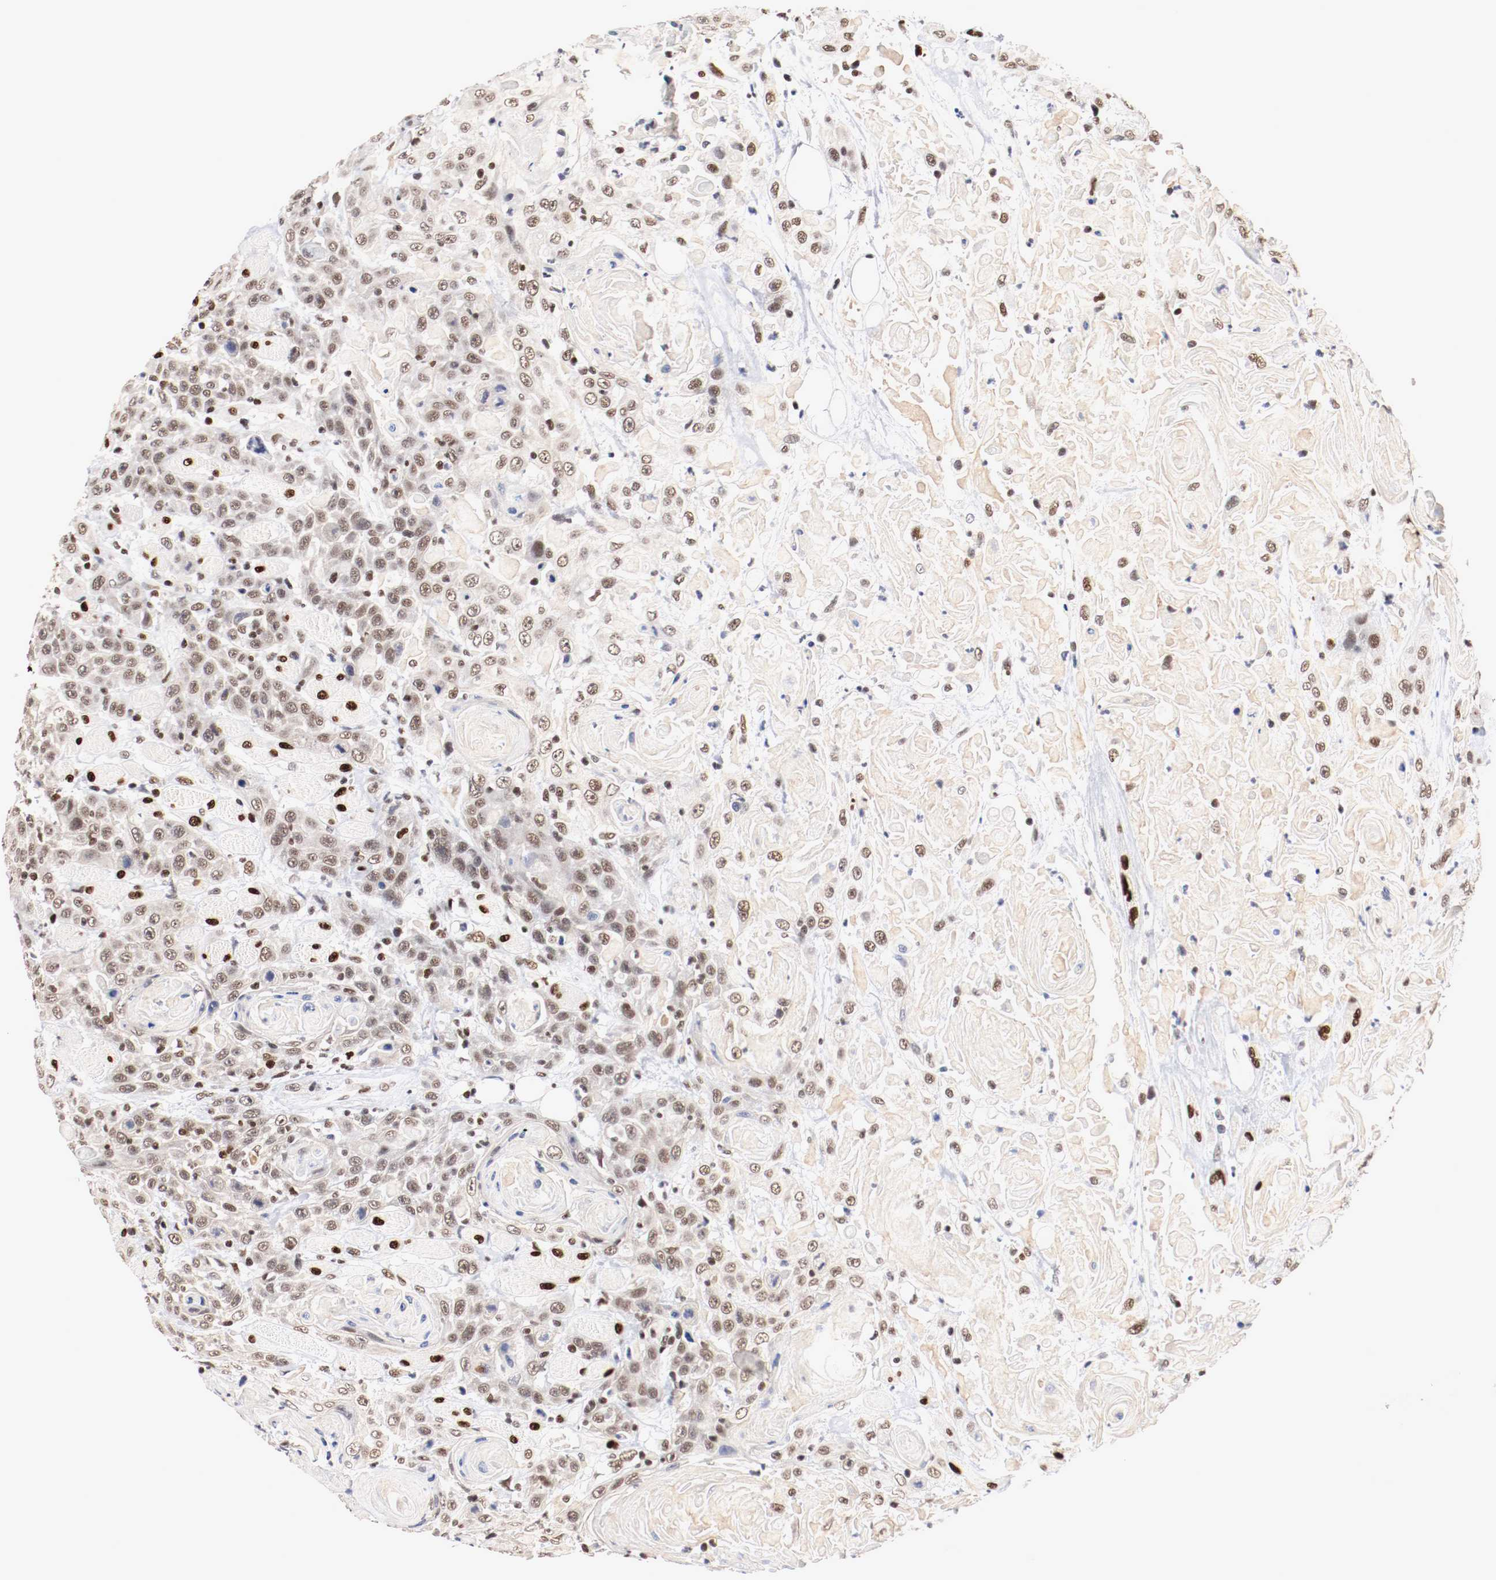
{"staining": {"intensity": "moderate", "quantity": ">75%", "location": "nuclear"}, "tissue": "head and neck cancer", "cell_type": "Tumor cells", "image_type": "cancer", "snomed": [{"axis": "morphology", "description": "Squamous cell carcinoma, NOS"}, {"axis": "topography", "description": "Head-Neck"}], "caption": "Head and neck cancer (squamous cell carcinoma) stained for a protein (brown) demonstrates moderate nuclear positive expression in about >75% of tumor cells.", "gene": "MEF2D", "patient": {"sex": "female", "age": 84}}